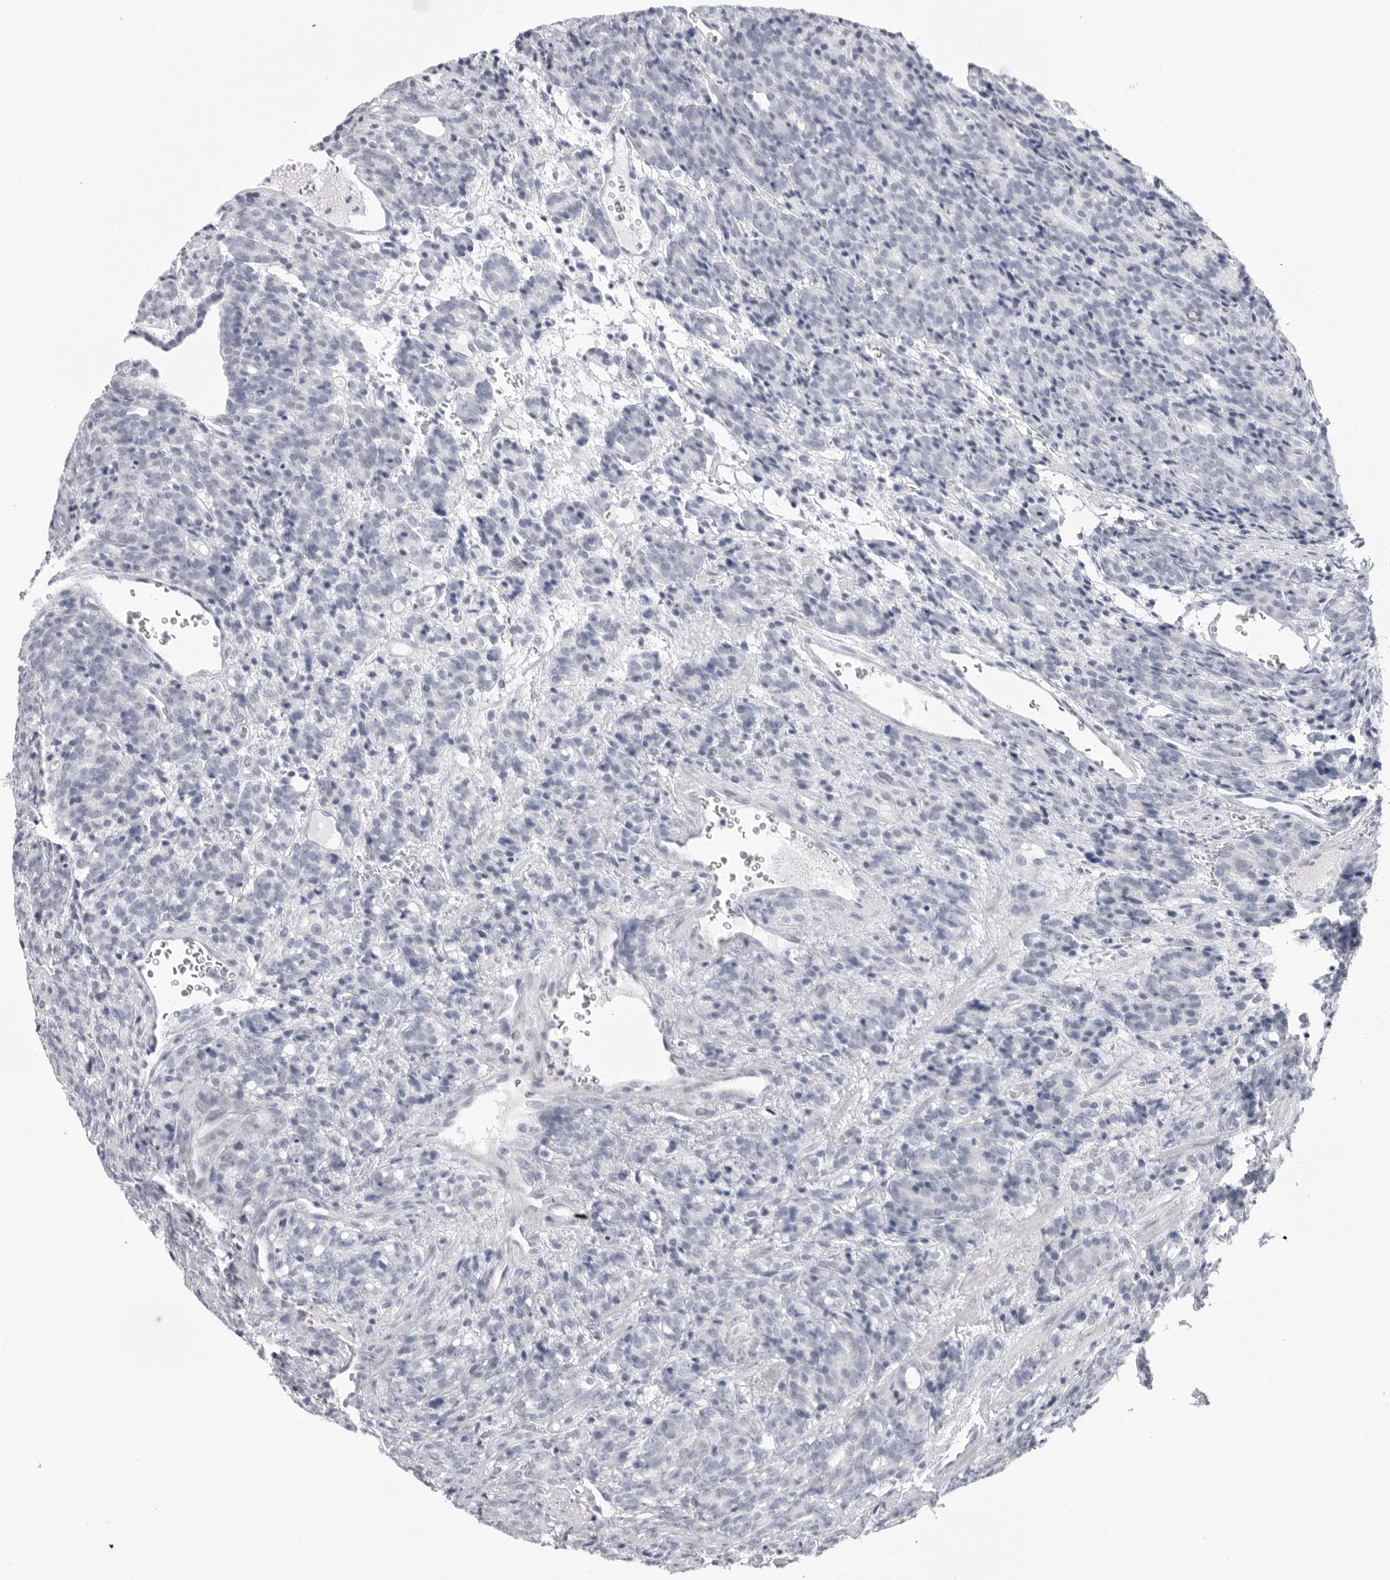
{"staining": {"intensity": "negative", "quantity": "none", "location": "none"}, "tissue": "prostate cancer", "cell_type": "Tumor cells", "image_type": "cancer", "snomed": [{"axis": "morphology", "description": "Adenocarcinoma, High grade"}, {"axis": "topography", "description": "Prostate"}], "caption": "DAB immunohistochemical staining of human prostate cancer (adenocarcinoma (high-grade)) shows no significant expression in tumor cells. (DAB (3,3'-diaminobenzidine) immunohistochemistry with hematoxylin counter stain).", "gene": "PGA3", "patient": {"sex": "male", "age": 62}}